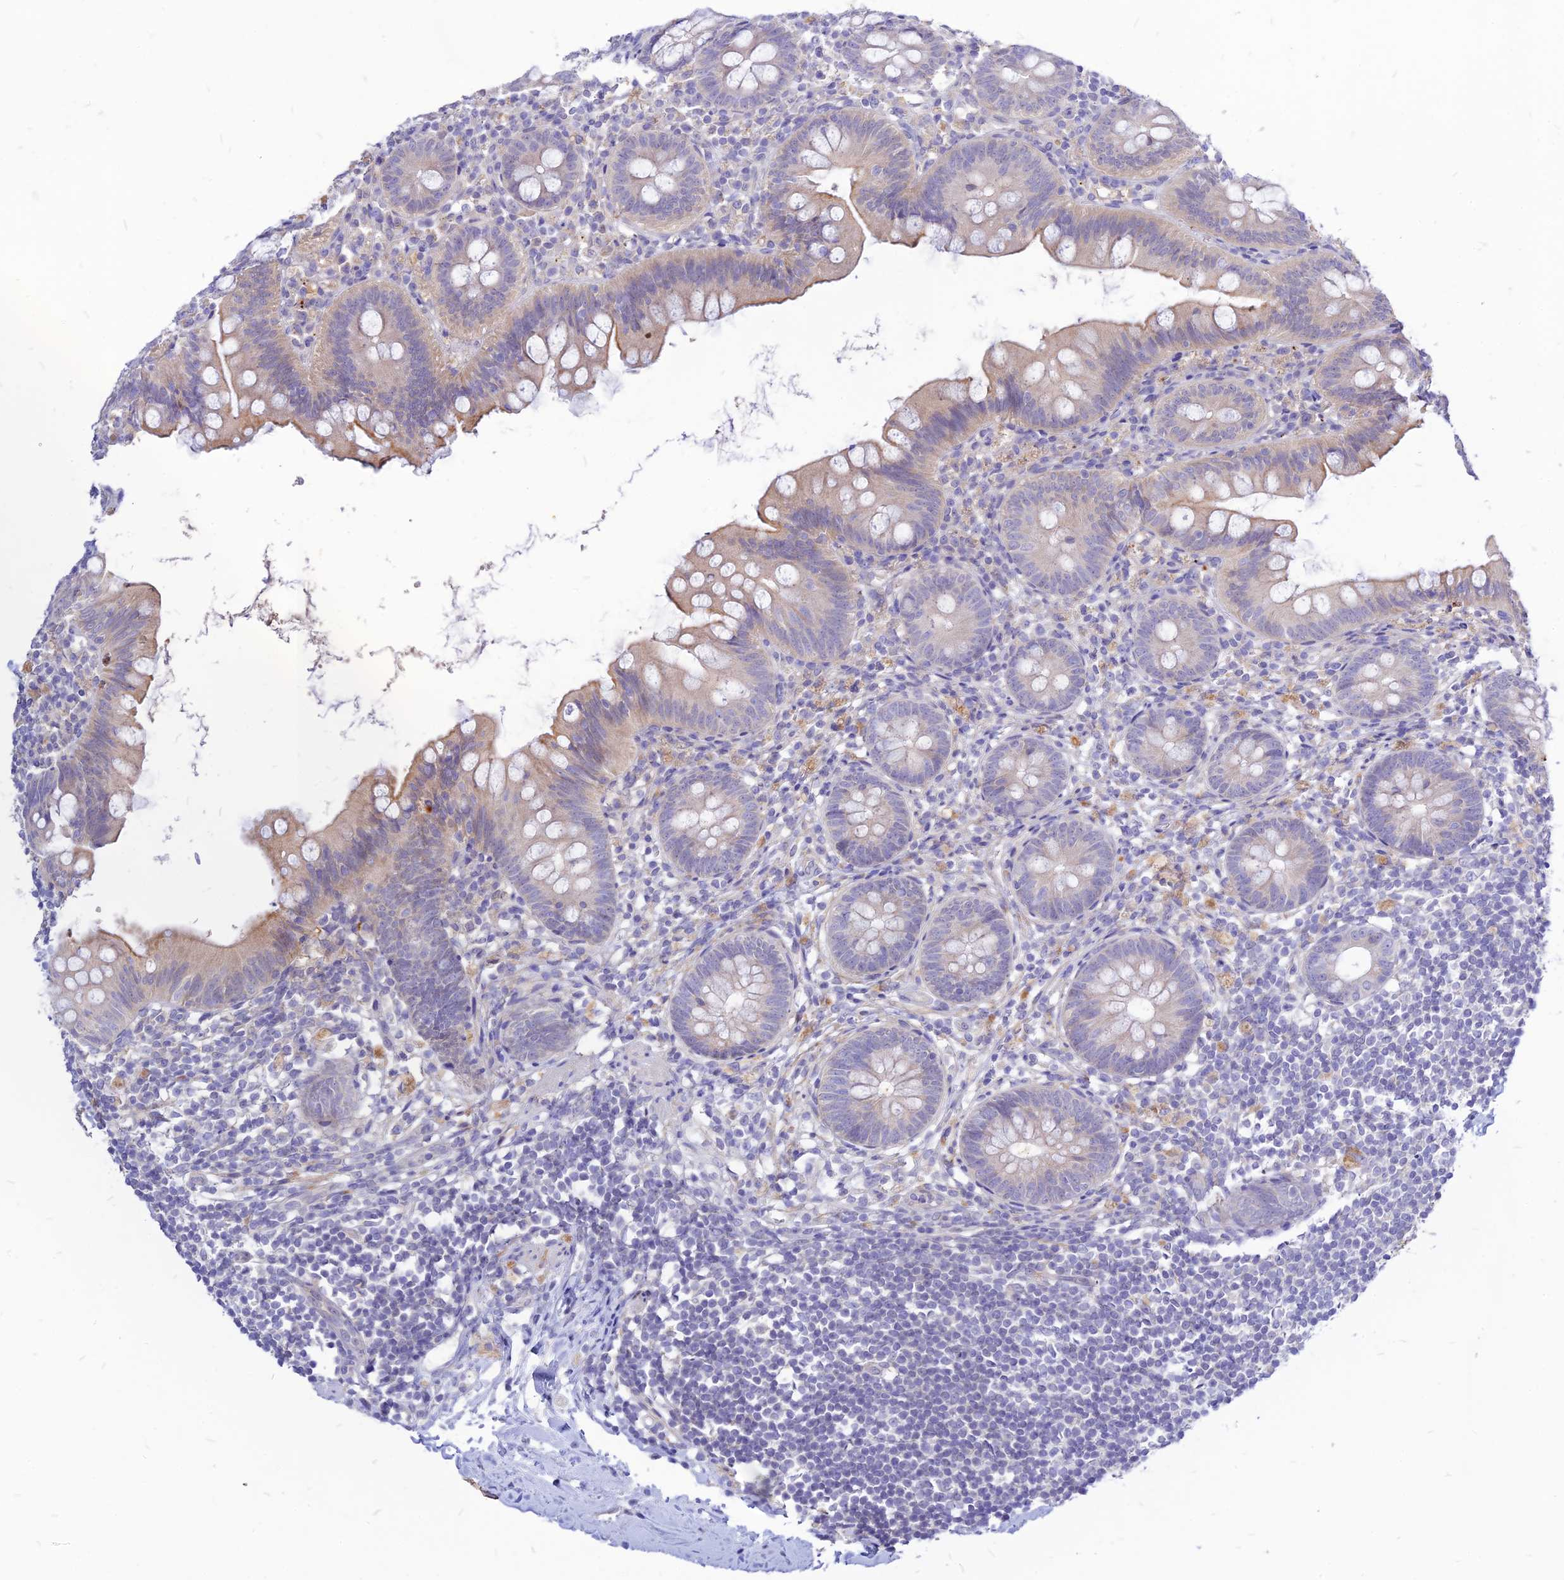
{"staining": {"intensity": "weak", "quantity": "<25%", "location": "cytoplasmic/membranous"}, "tissue": "appendix", "cell_type": "Glandular cells", "image_type": "normal", "snomed": [{"axis": "morphology", "description": "Normal tissue, NOS"}, {"axis": "topography", "description": "Appendix"}], "caption": "Micrograph shows no protein positivity in glandular cells of unremarkable appendix.", "gene": "CZIB", "patient": {"sex": "female", "age": 62}}